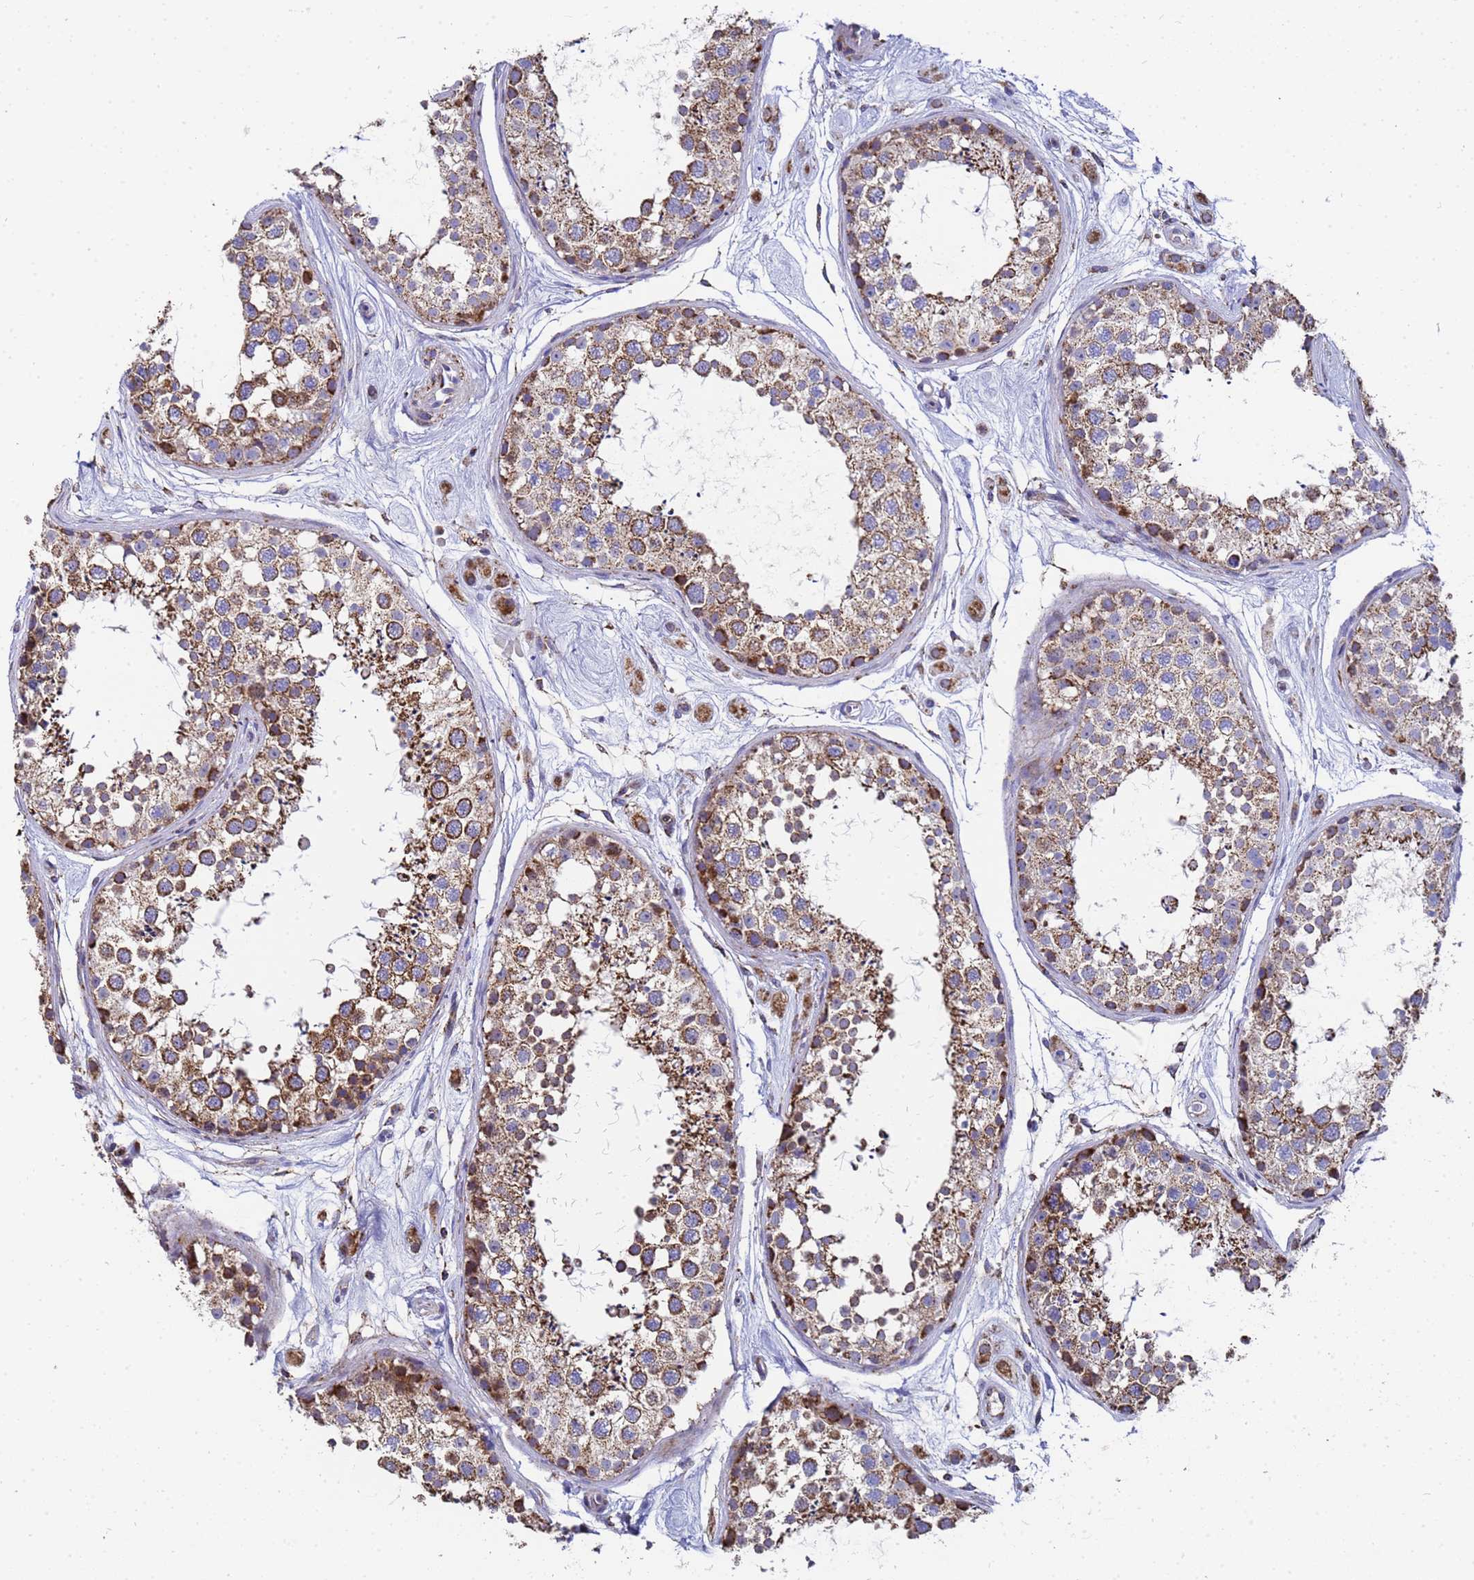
{"staining": {"intensity": "strong", "quantity": "25%-75%", "location": "cytoplasmic/membranous"}, "tissue": "testis", "cell_type": "Cells in seminiferous ducts", "image_type": "normal", "snomed": [{"axis": "morphology", "description": "Normal tissue, NOS"}, {"axis": "topography", "description": "Testis"}], "caption": "Immunohistochemistry (DAB (3,3'-diaminobenzidine)) staining of unremarkable testis exhibits strong cytoplasmic/membranous protein expression in approximately 25%-75% of cells in seminiferous ducts. (DAB (3,3'-diaminobenzidine) IHC with brightfield microscopy, high magnification).", "gene": "MRPS12", "patient": {"sex": "male", "age": 25}}